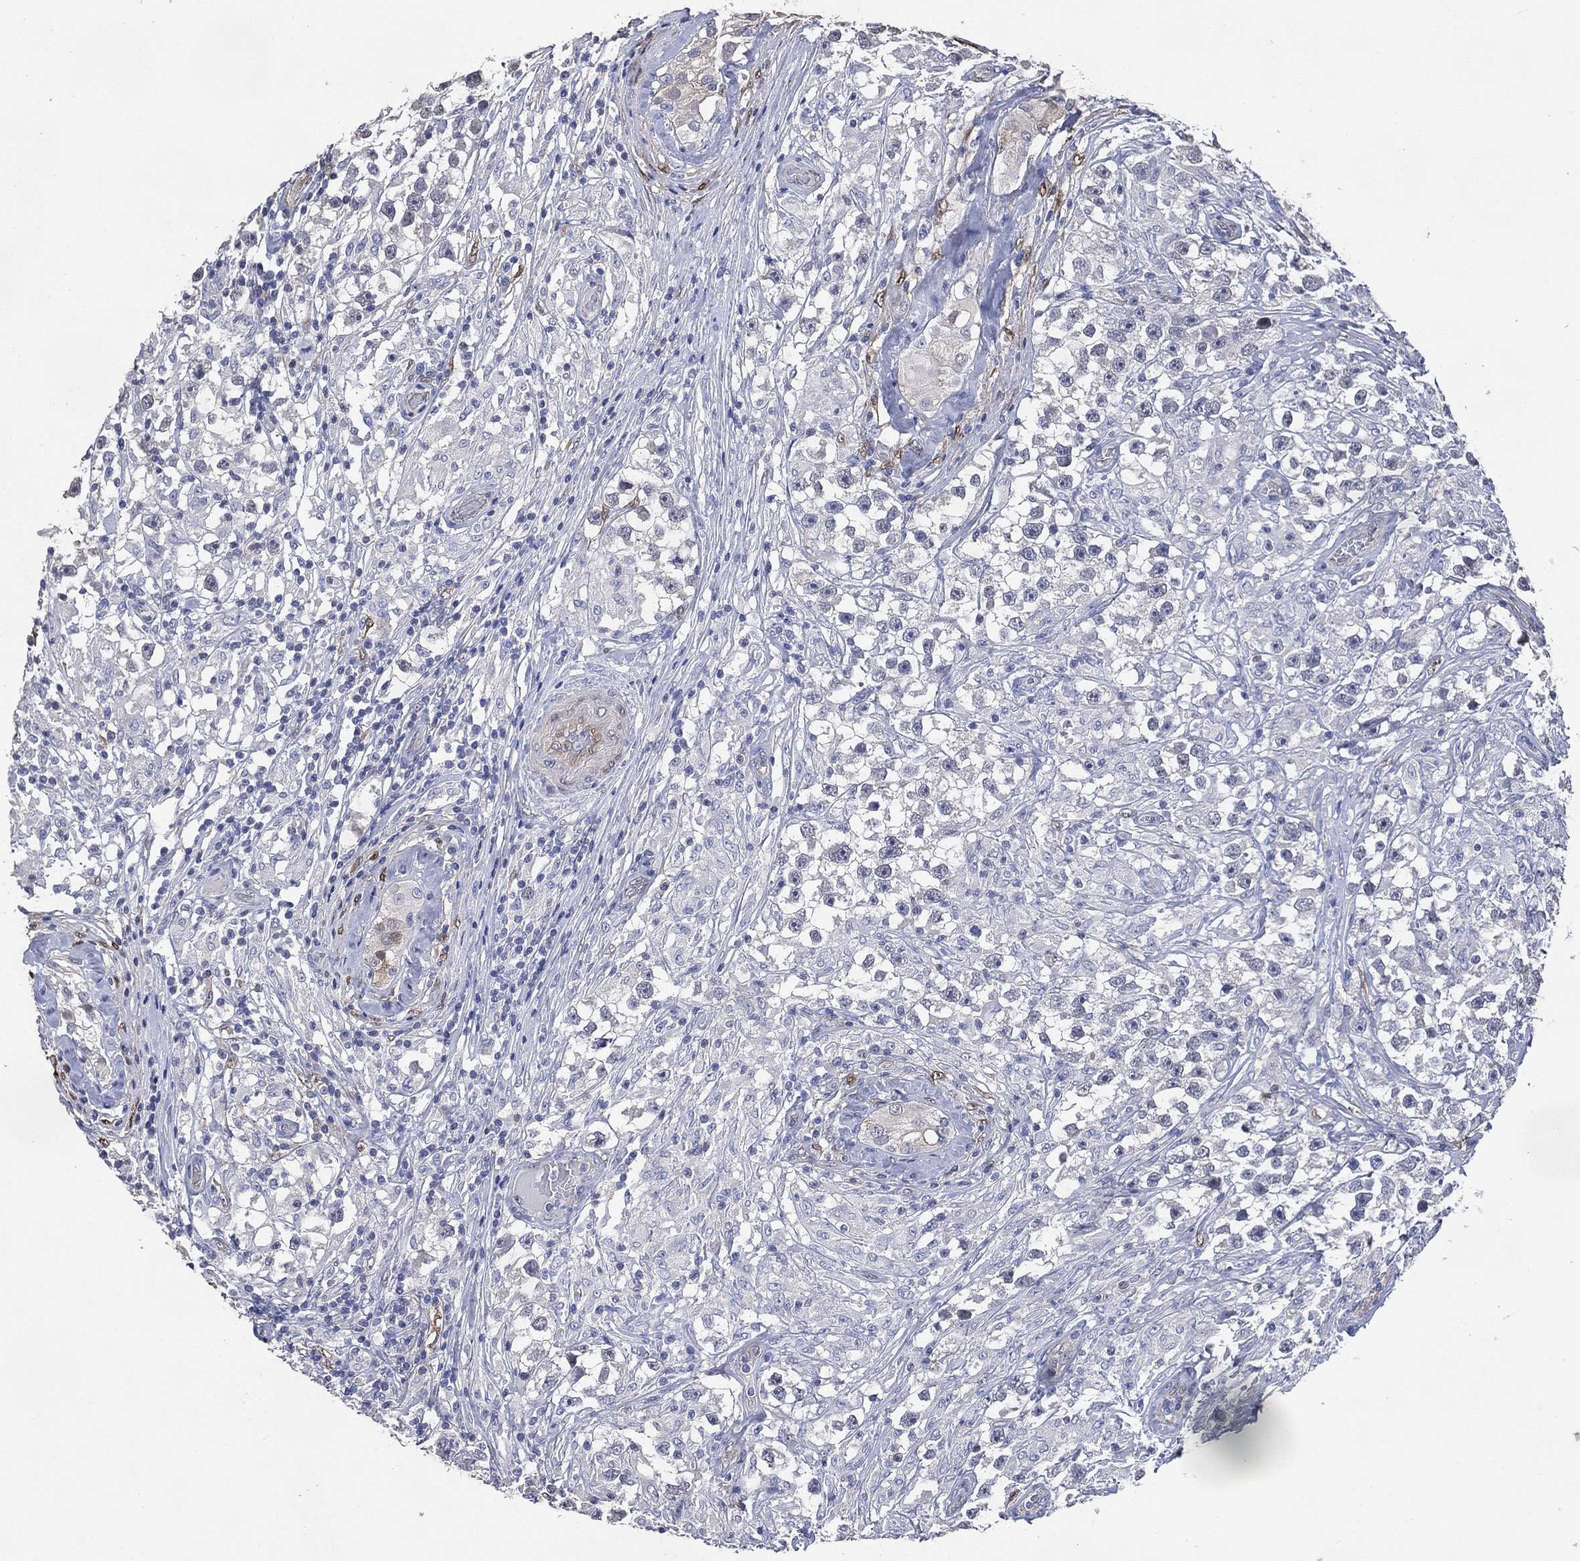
{"staining": {"intensity": "negative", "quantity": "none", "location": "none"}, "tissue": "testis cancer", "cell_type": "Tumor cells", "image_type": "cancer", "snomed": [{"axis": "morphology", "description": "Seminoma, NOS"}, {"axis": "topography", "description": "Testis"}], "caption": "This is a micrograph of IHC staining of seminoma (testis), which shows no expression in tumor cells. (DAB (3,3'-diaminobenzidine) IHC, high magnification).", "gene": "AK1", "patient": {"sex": "male", "age": 46}}